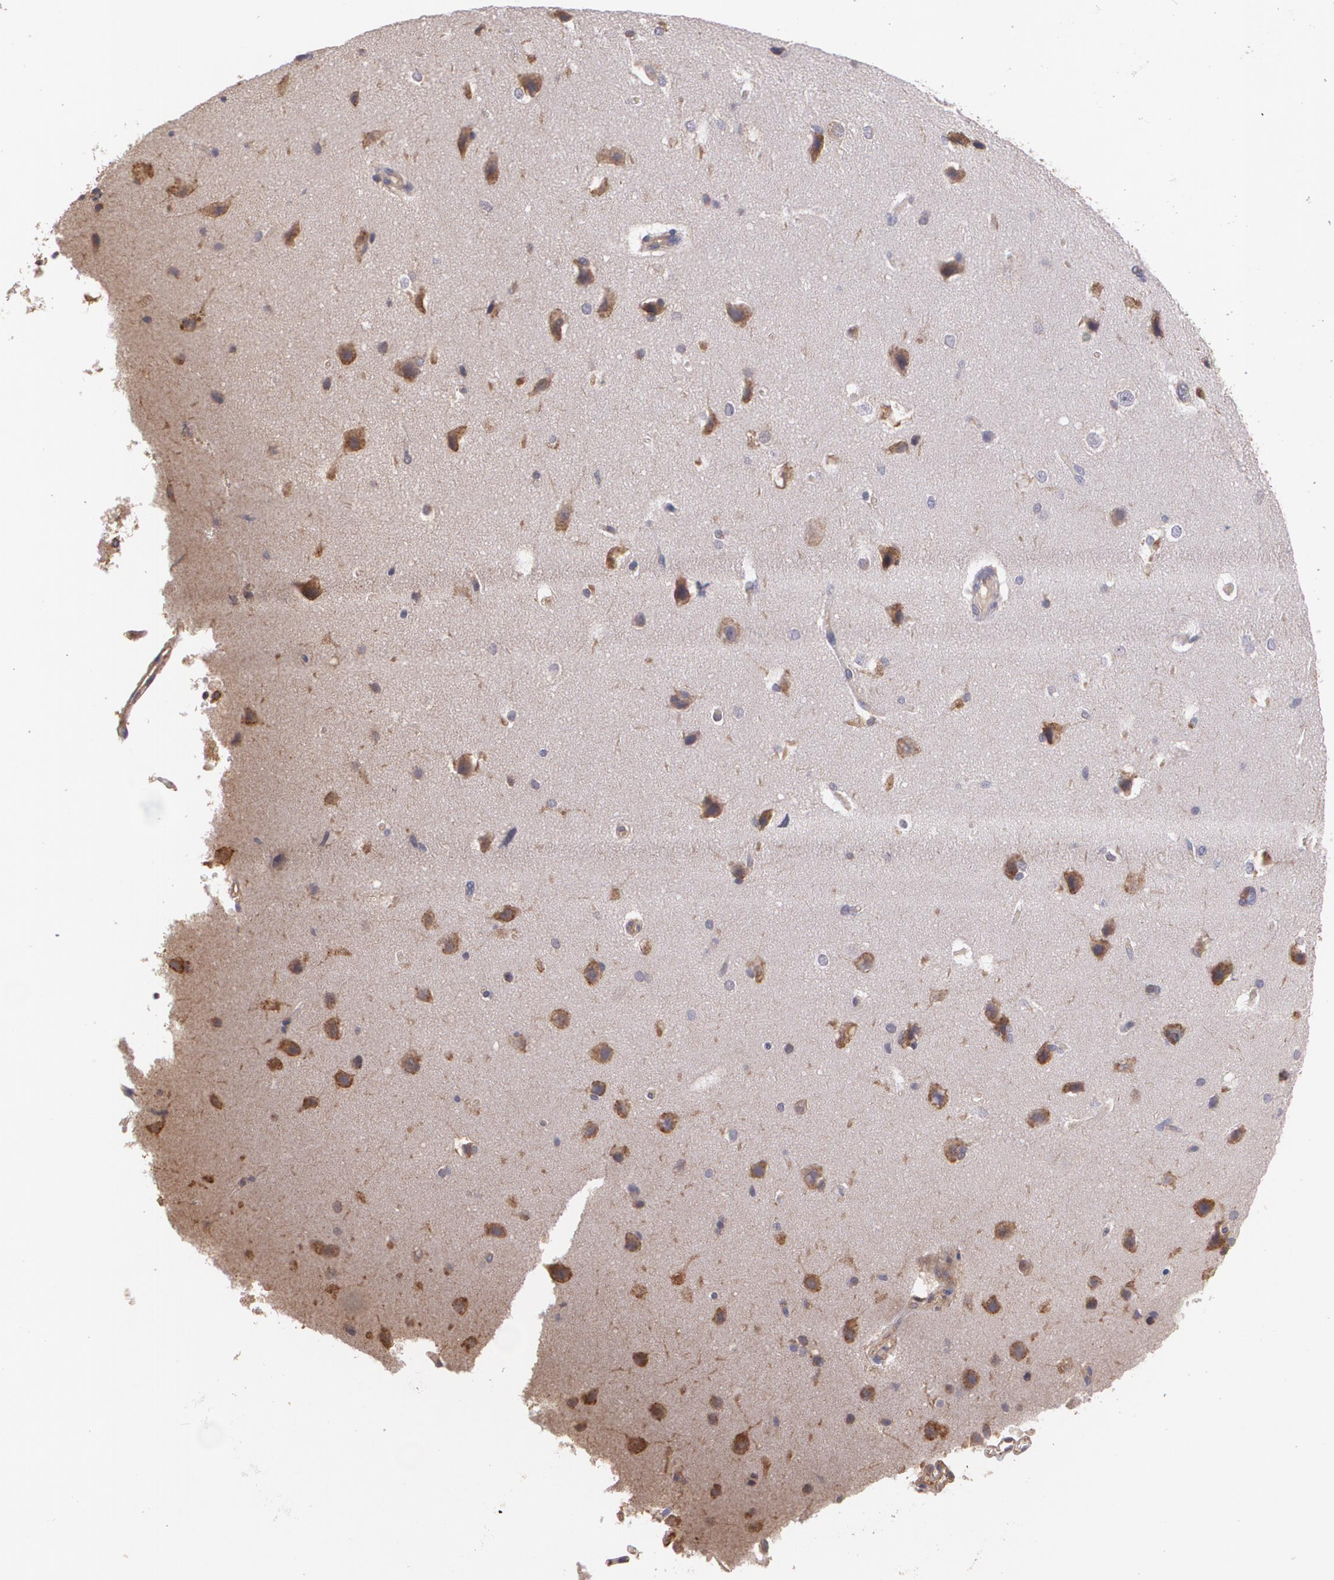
{"staining": {"intensity": "moderate", "quantity": ">75%", "location": "cytoplasmic/membranous"}, "tissue": "cerebral cortex", "cell_type": "Endothelial cells", "image_type": "normal", "snomed": [{"axis": "morphology", "description": "Normal tissue, NOS"}, {"axis": "topography", "description": "Cerebral cortex"}], "caption": "Moderate cytoplasmic/membranous protein positivity is seen in about >75% of endothelial cells in cerebral cortex.", "gene": "ECE1", "patient": {"sex": "female", "age": 45}}